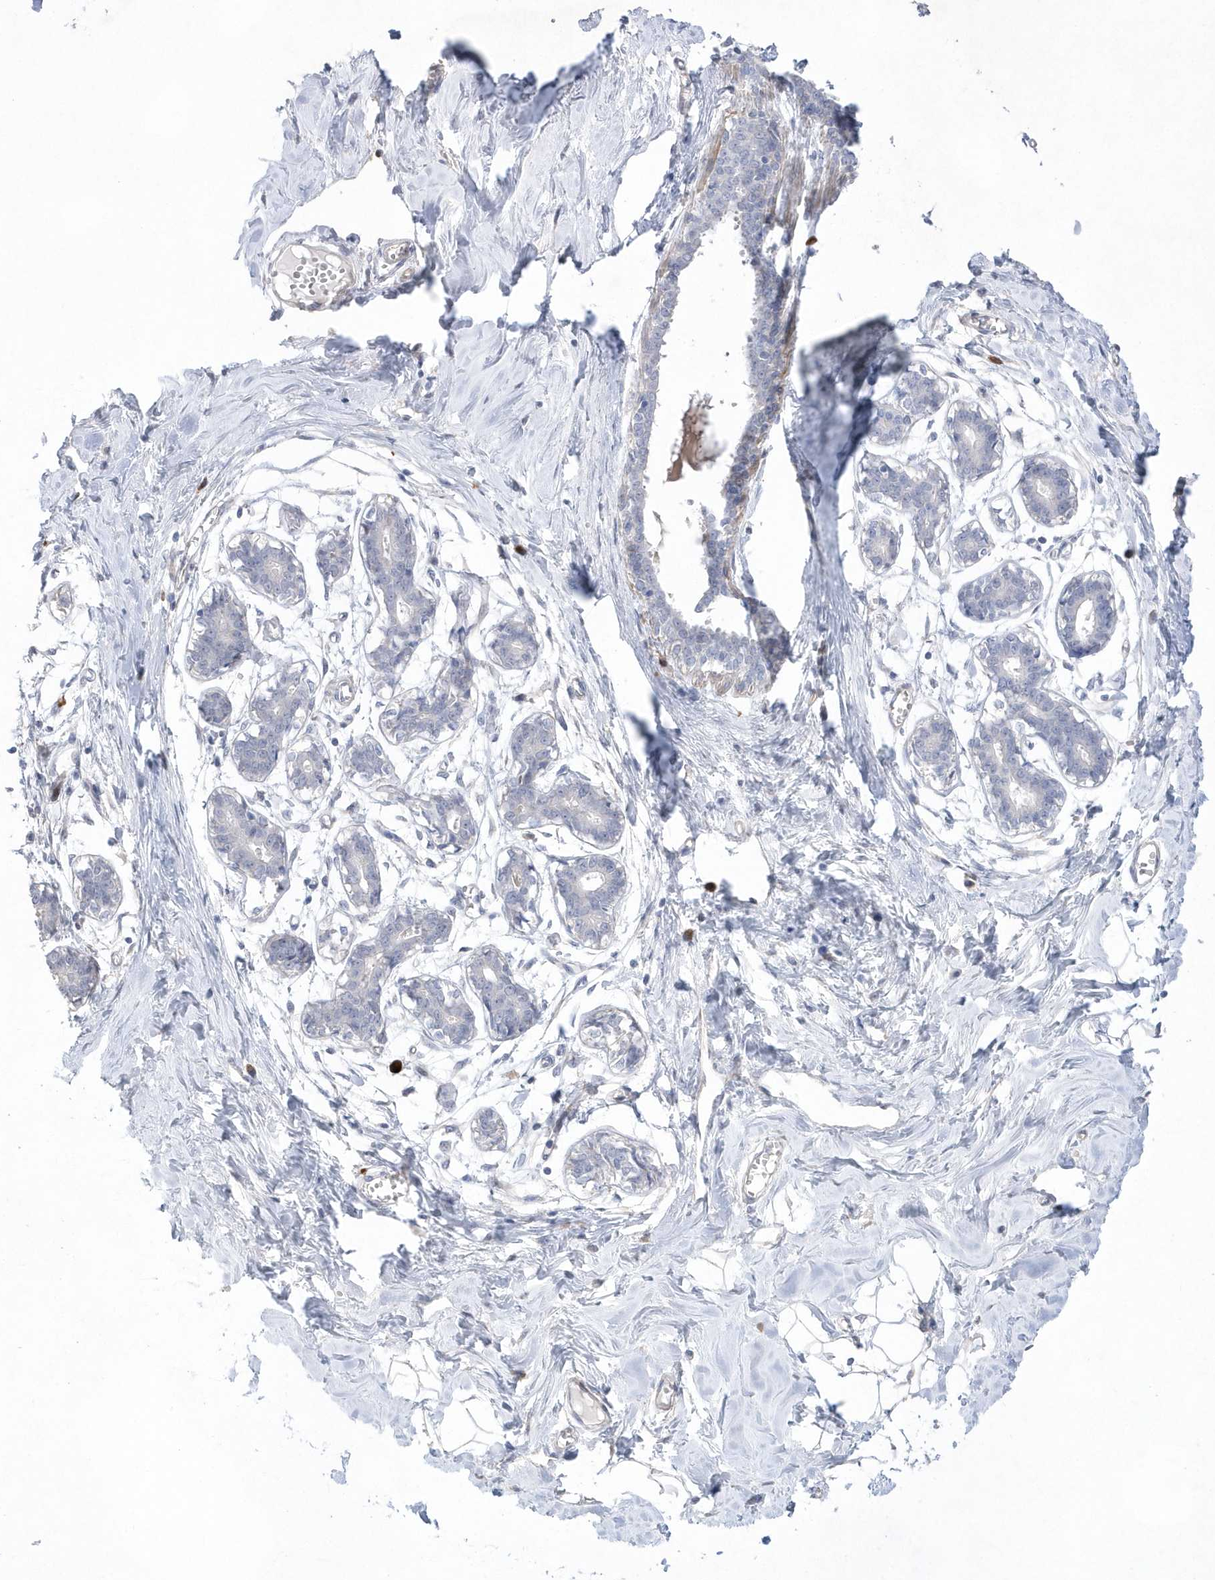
{"staining": {"intensity": "negative", "quantity": "none", "location": "none"}, "tissue": "breast", "cell_type": "Adipocytes", "image_type": "normal", "snomed": [{"axis": "morphology", "description": "Normal tissue, NOS"}, {"axis": "topography", "description": "Breast"}], "caption": "Immunohistochemical staining of unremarkable breast demonstrates no significant positivity in adipocytes. The staining was performed using DAB to visualize the protein expression in brown, while the nuclei were stained in blue with hematoxylin (Magnification: 20x).", "gene": "TMEM132B", "patient": {"sex": "female", "age": 27}}